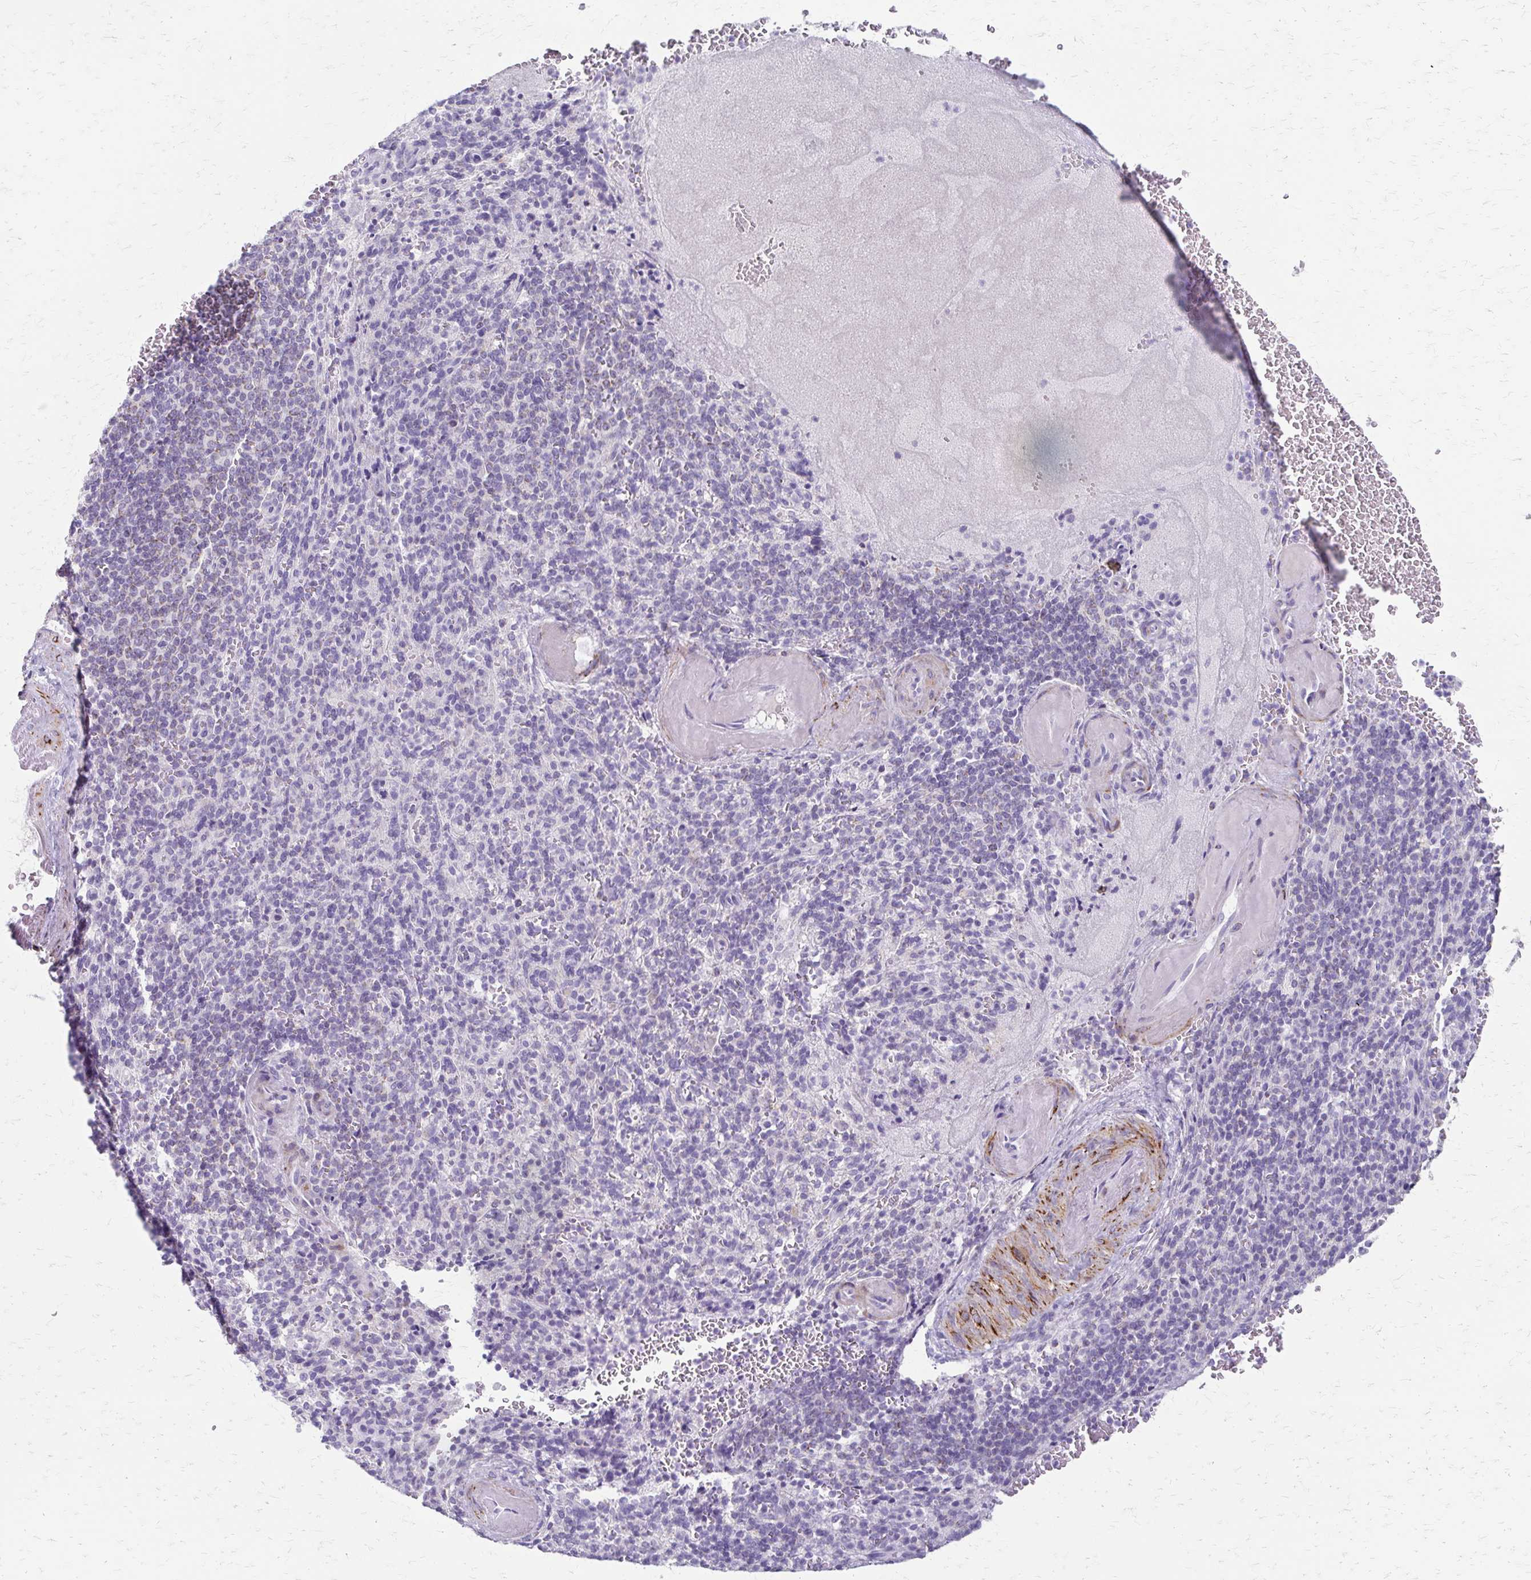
{"staining": {"intensity": "negative", "quantity": "none", "location": "none"}, "tissue": "spleen", "cell_type": "Cells in red pulp", "image_type": "normal", "snomed": [{"axis": "morphology", "description": "Normal tissue, NOS"}, {"axis": "topography", "description": "Spleen"}], "caption": "This is an immunohistochemistry image of normal human spleen. There is no staining in cells in red pulp.", "gene": "ZSCAN5B", "patient": {"sex": "female", "age": 74}}